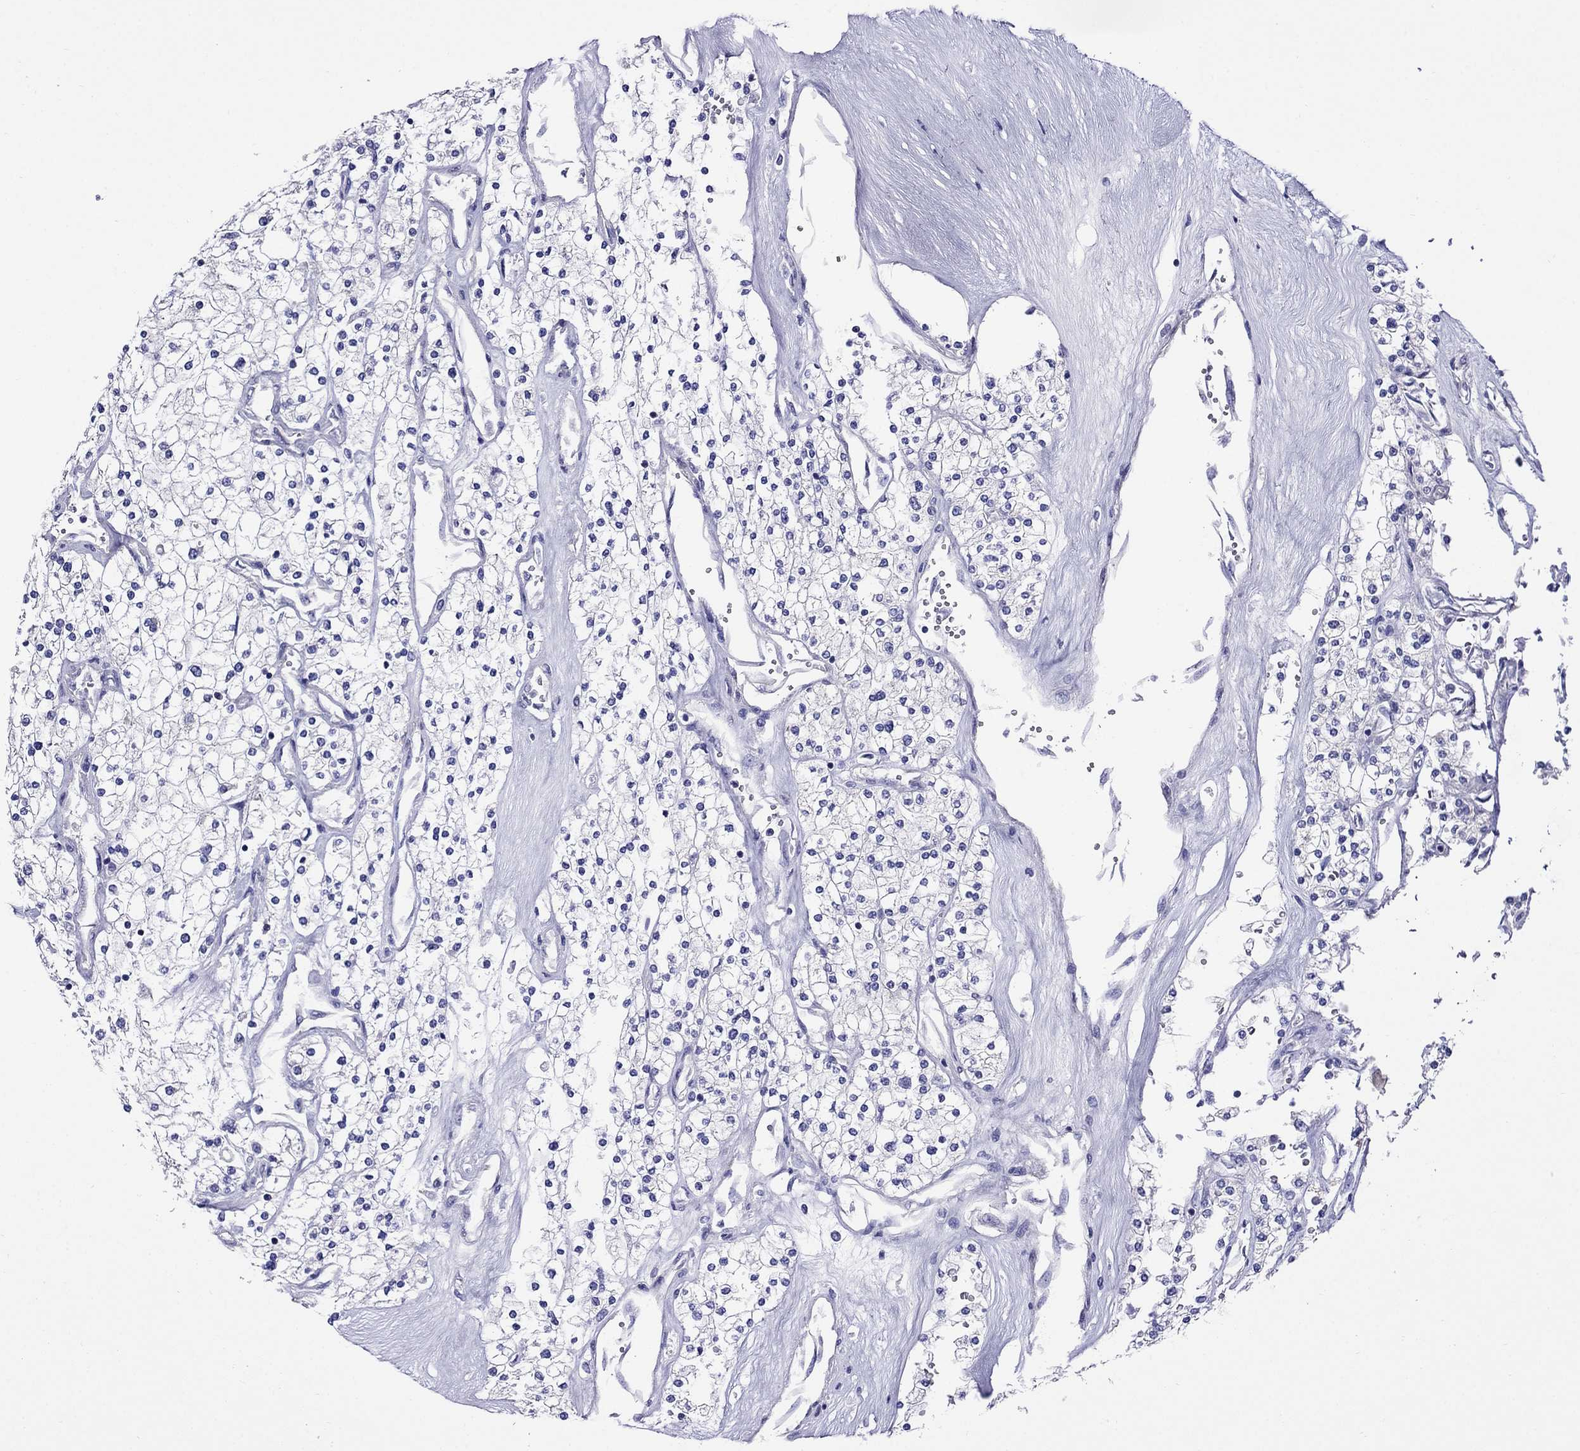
{"staining": {"intensity": "negative", "quantity": "none", "location": "none"}, "tissue": "renal cancer", "cell_type": "Tumor cells", "image_type": "cancer", "snomed": [{"axis": "morphology", "description": "Adenocarcinoma, NOS"}, {"axis": "topography", "description": "Kidney"}], "caption": "This photomicrograph is of adenocarcinoma (renal) stained with IHC to label a protein in brown with the nuclei are counter-stained blue. There is no staining in tumor cells. The staining is performed using DAB brown chromogen with nuclei counter-stained in using hematoxylin.", "gene": "SCG2", "patient": {"sex": "male", "age": 80}}